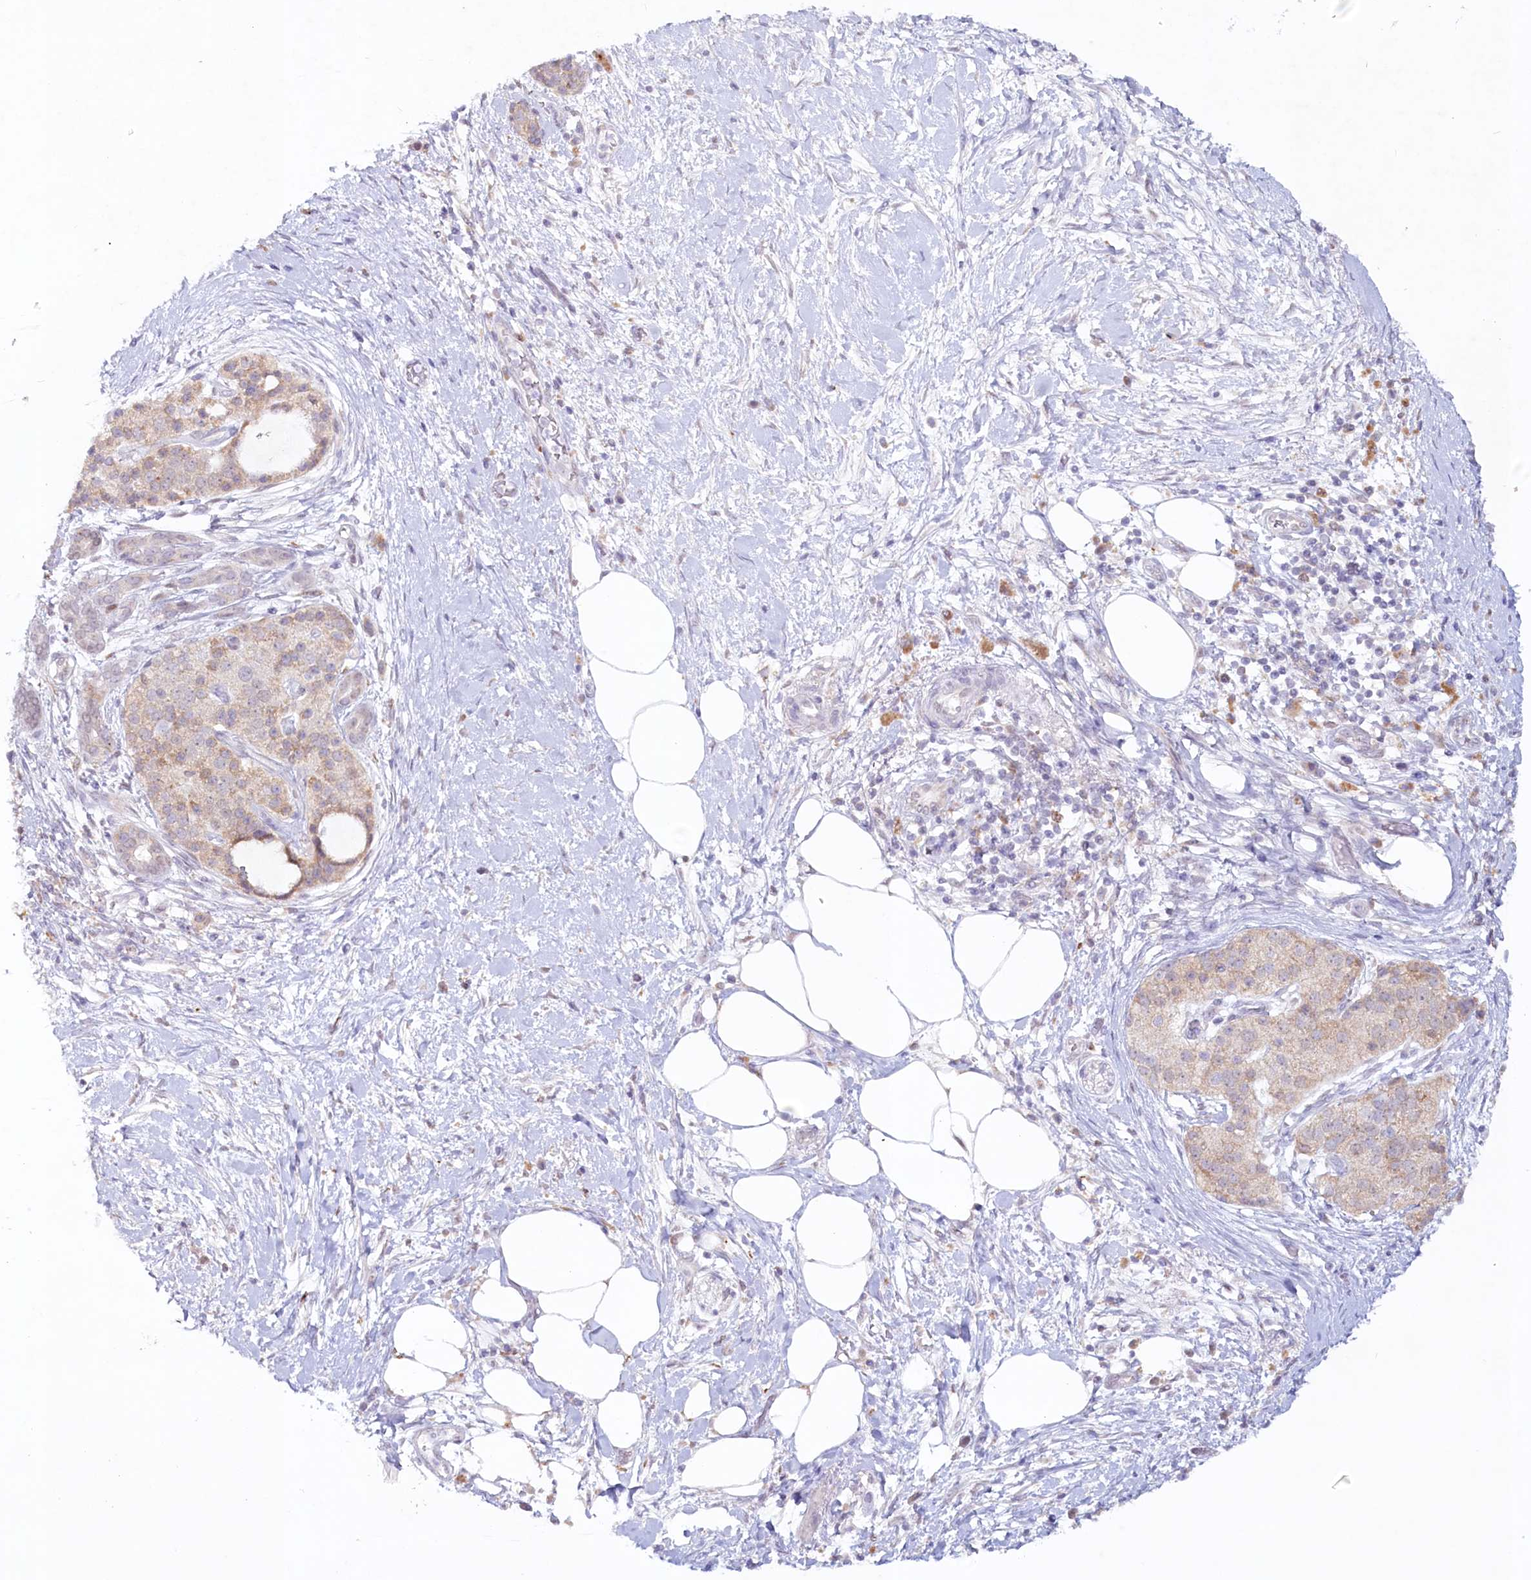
{"staining": {"intensity": "weak", "quantity": "25%-75%", "location": "cytoplasmic/membranous"}, "tissue": "pancreatic cancer", "cell_type": "Tumor cells", "image_type": "cancer", "snomed": [{"axis": "morphology", "description": "Adenocarcinoma, NOS"}, {"axis": "topography", "description": "Pancreas"}], "caption": "A histopathology image of pancreatic cancer (adenocarcinoma) stained for a protein shows weak cytoplasmic/membranous brown staining in tumor cells.", "gene": "PSAPL1", "patient": {"sex": "male", "age": 58}}